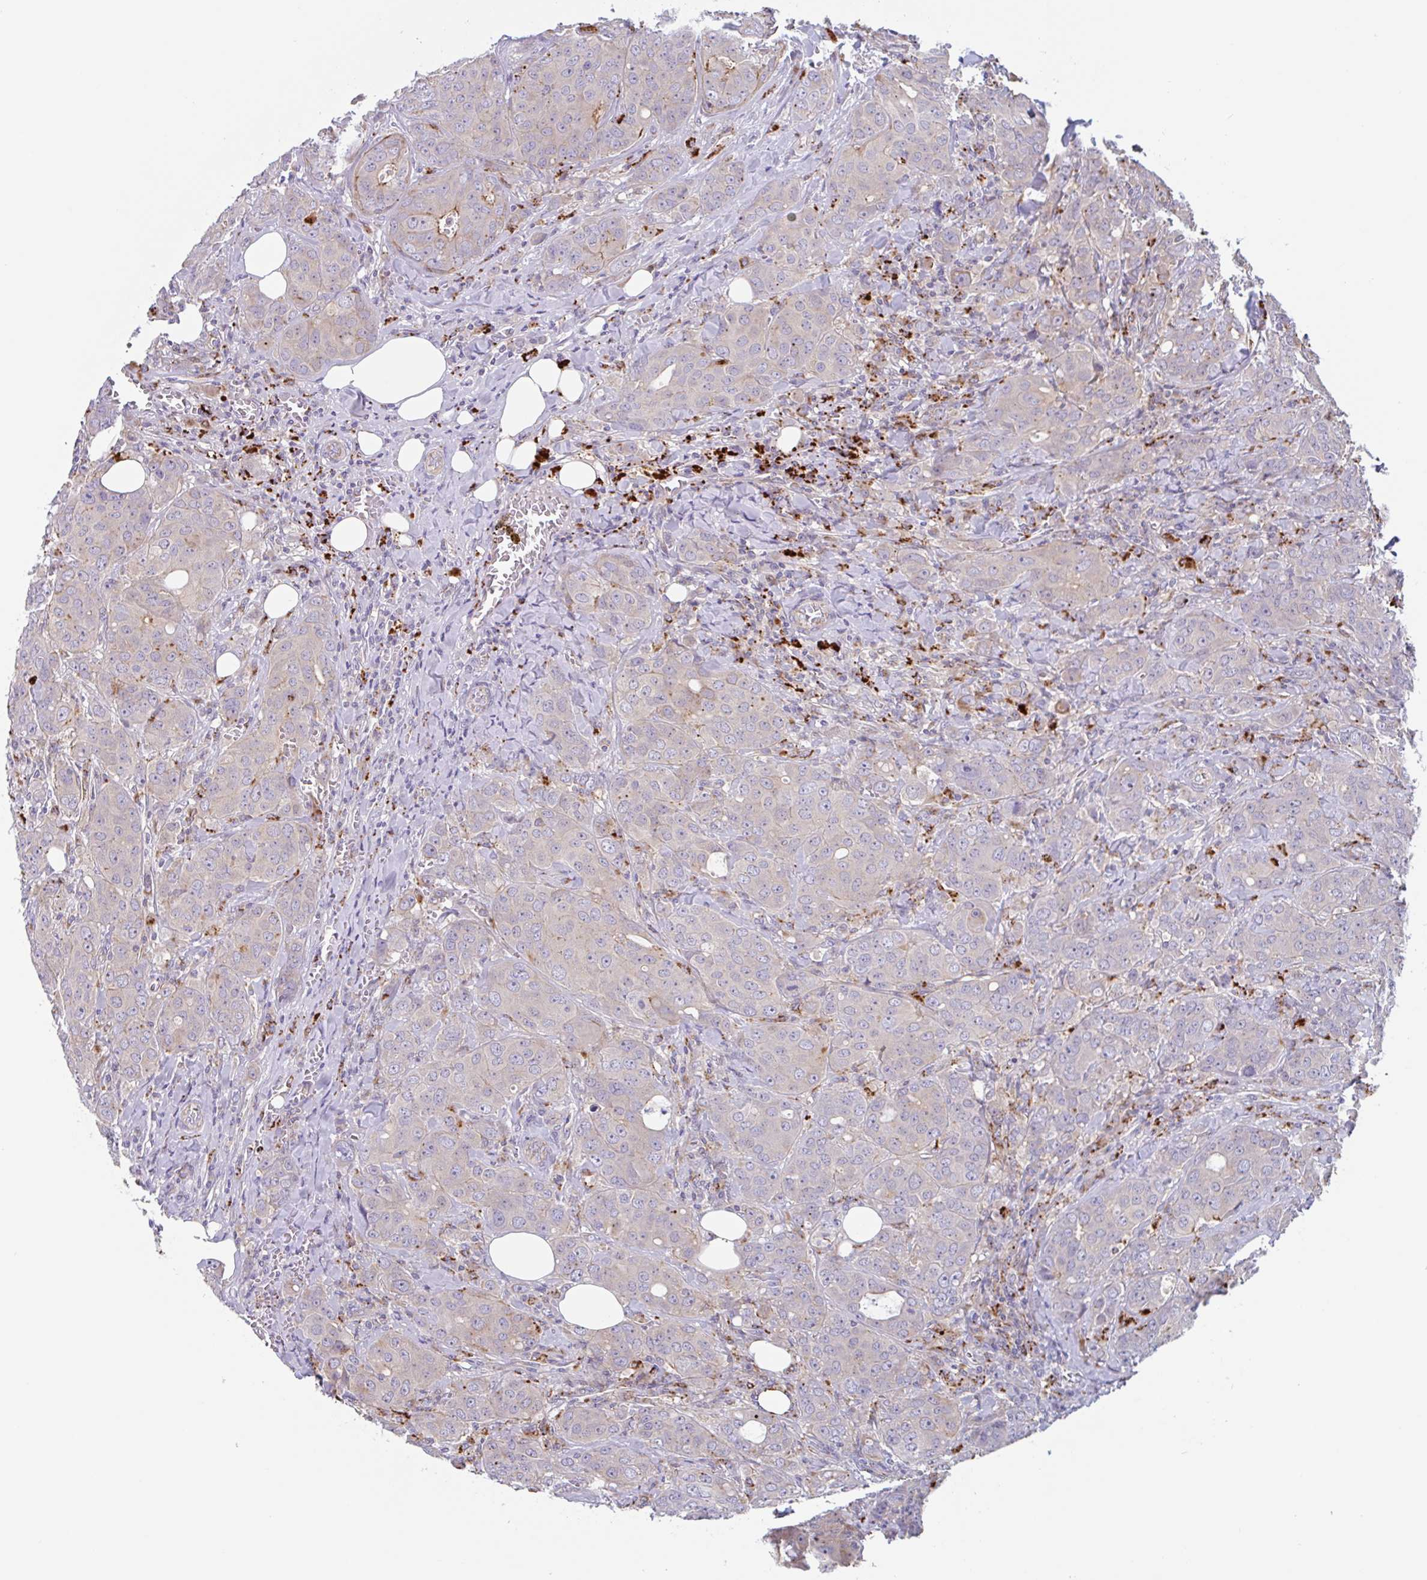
{"staining": {"intensity": "negative", "quantity": "none", "location": "none"}, "tissue": "breast cancer", "cell_type": "Tumor cells", "image_type": "cancer", "snomed": [{"axis": "morphology", "description": "Duct carcinoma"}, {"axis": "topography", "description": "Breast"}], "caption": "Photomicrograph shows no protein positivity in tumor cells of infiltrating ductal carcinoma (breast) tissue.", "gene": "LENG9", "patient": {"sex": "female", "age": 43}}